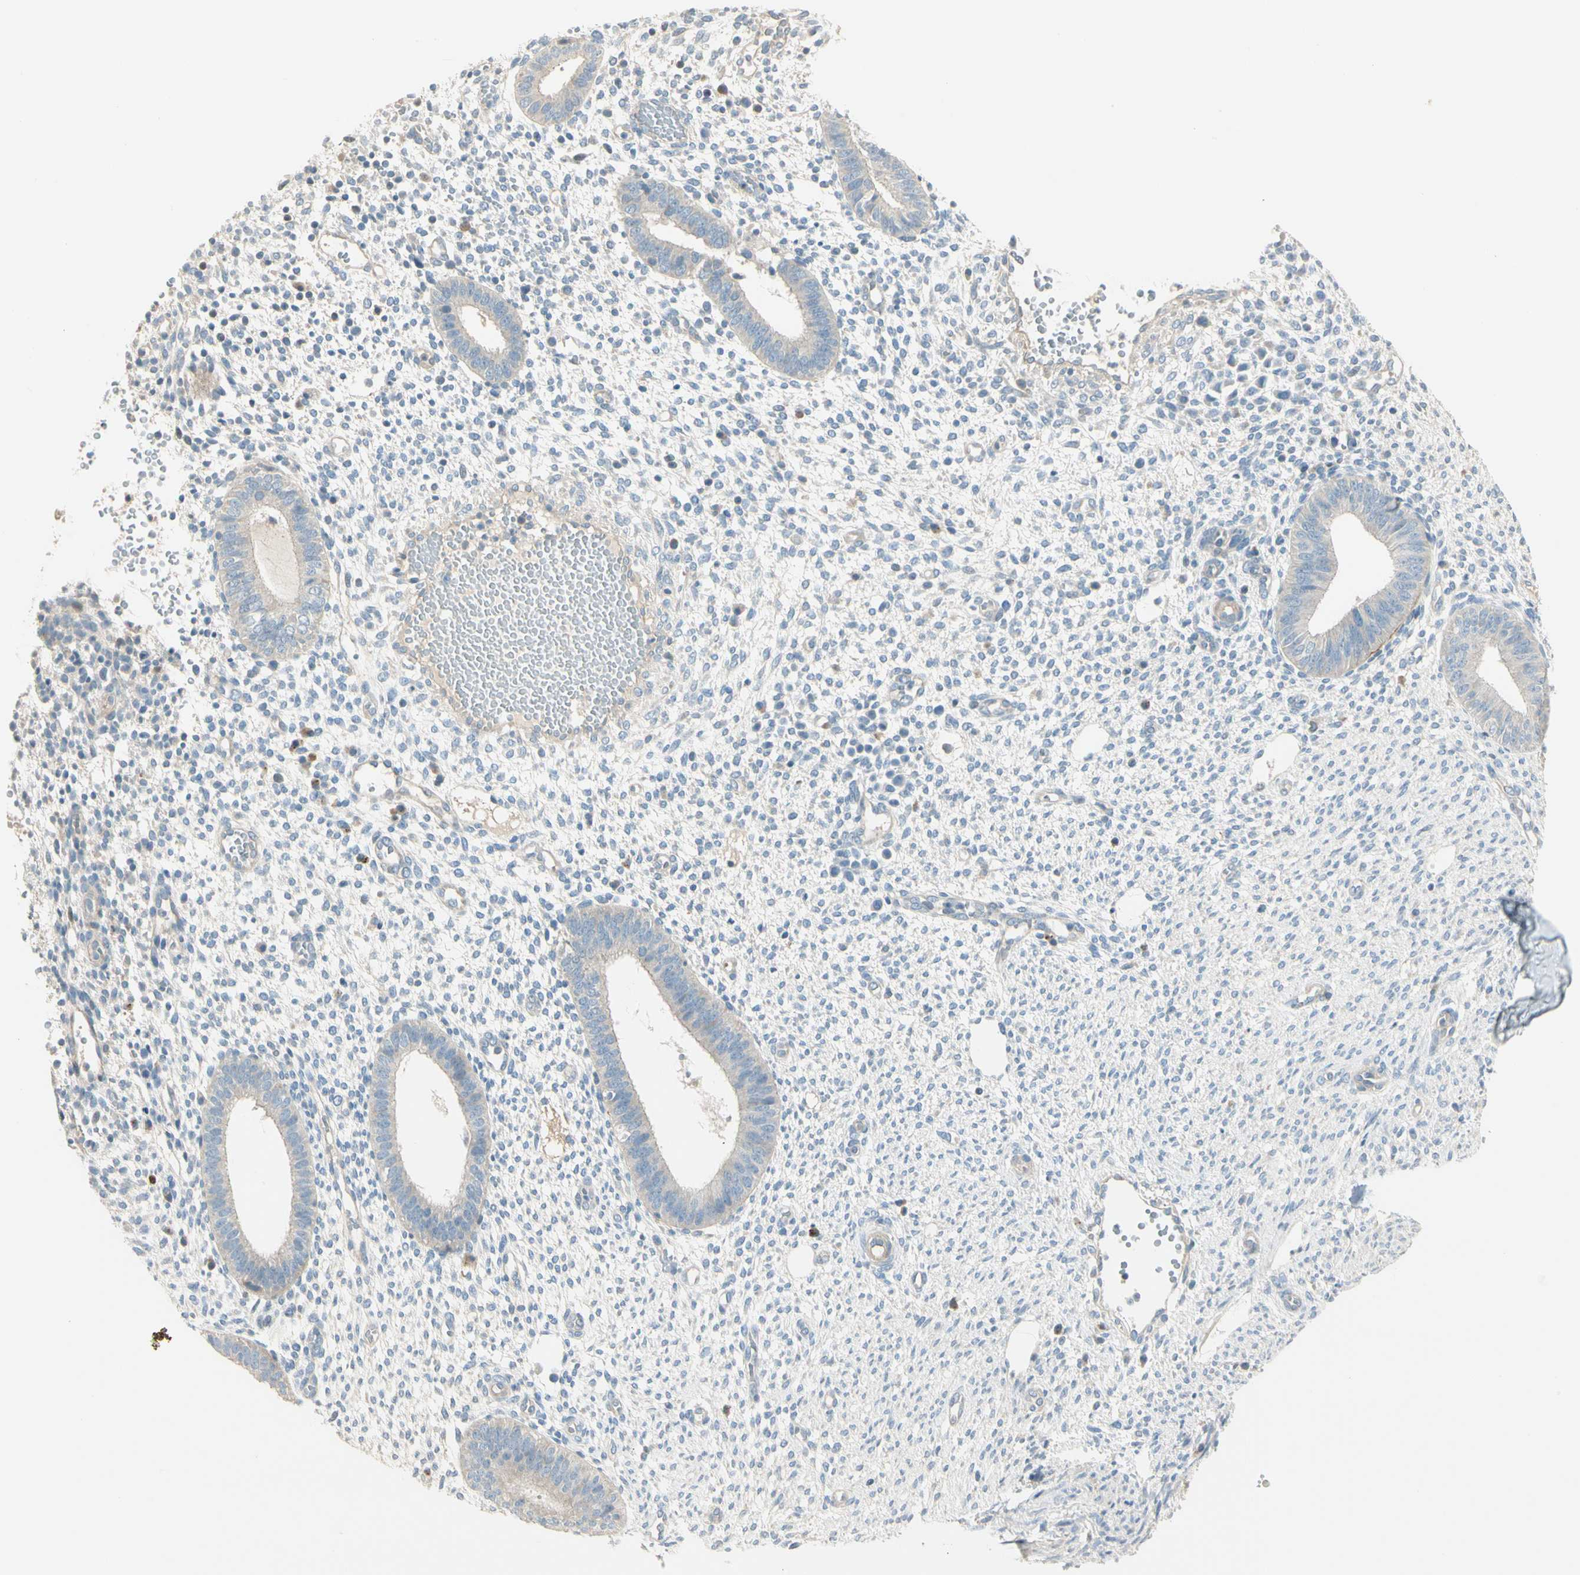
{"staining": {"intensity": "negative", "quantity": "none", "location": "none"}, "tissue": "endometrium", "cell_type": "Cells in endometrial stroma", "image_type": "normal", "snomed": [{"axis": "morphology", "description": "Normal tissue, NOS"}, {"axis": "topography", "description": "Endometrium"}], "caption": "Protein analysis of normal endometrium reveals no significant staining in cells in endometrial stroma.", "gene": "ADGRA3", "patient": {"sex": "female", "age": 35}}